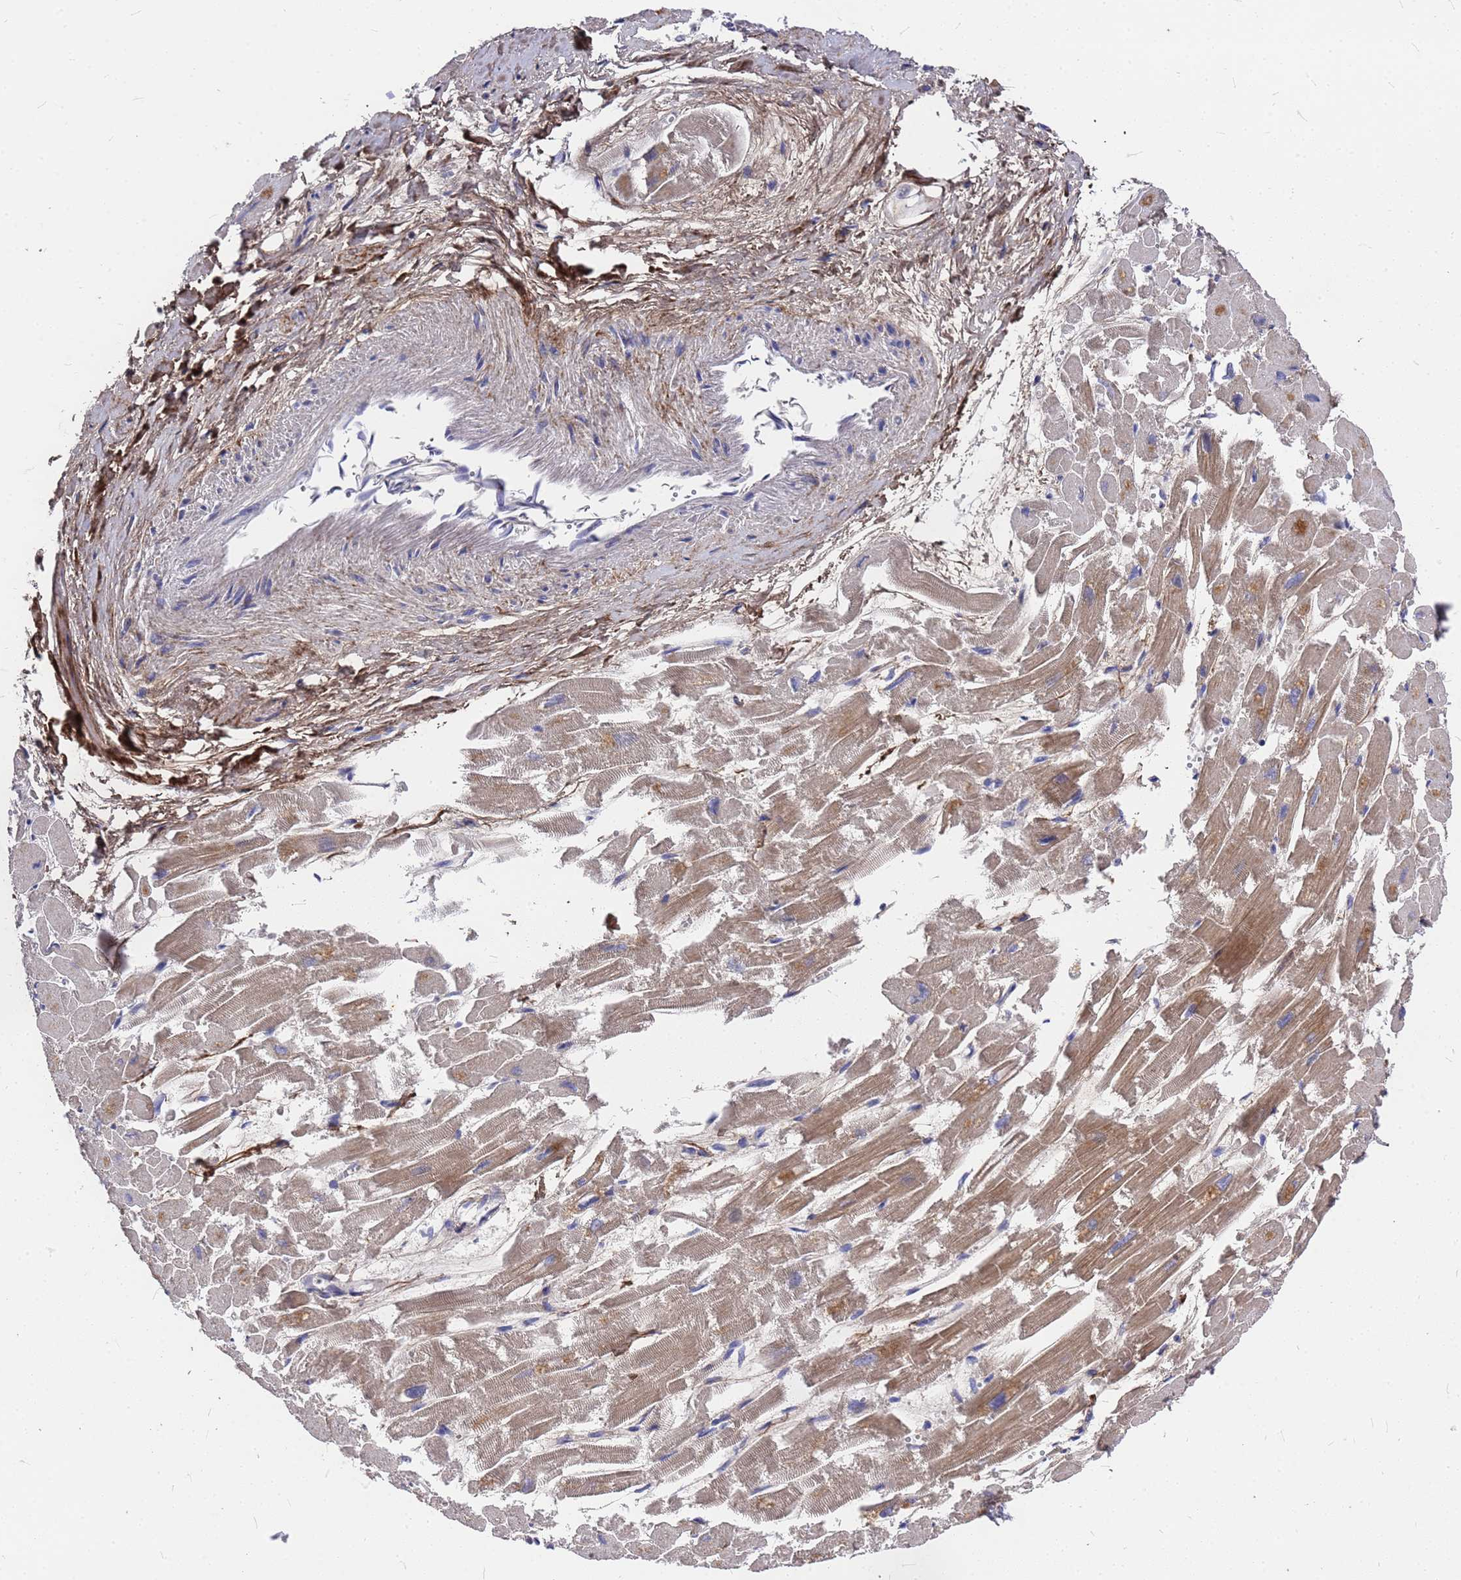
{"staining": {"intensity": "moderate", "quantity": "25%-75%", "location": "cytoplasmic/membranous"}, "tissue": "heart muscle", "cell_type": "Cardiomyocytes", "image_type": "normal", "snomed": [{"axis": "morphology", "description": "Normal tissue, NOS"}, {"axis": "topography", "description": "Heart"}], "caption": "DAB (3,3'-diaminobenzidine) immunohistochemical staining of benign heart muscle displays moderate cytoplasmic/membranous protein staining in approximately 25%-75% of cardiomyocytes. (DAB IHC with brightfield microscopy, high magnification).", "gene": "ZNF717", "patient": {"sex": "male", "age": 54}}